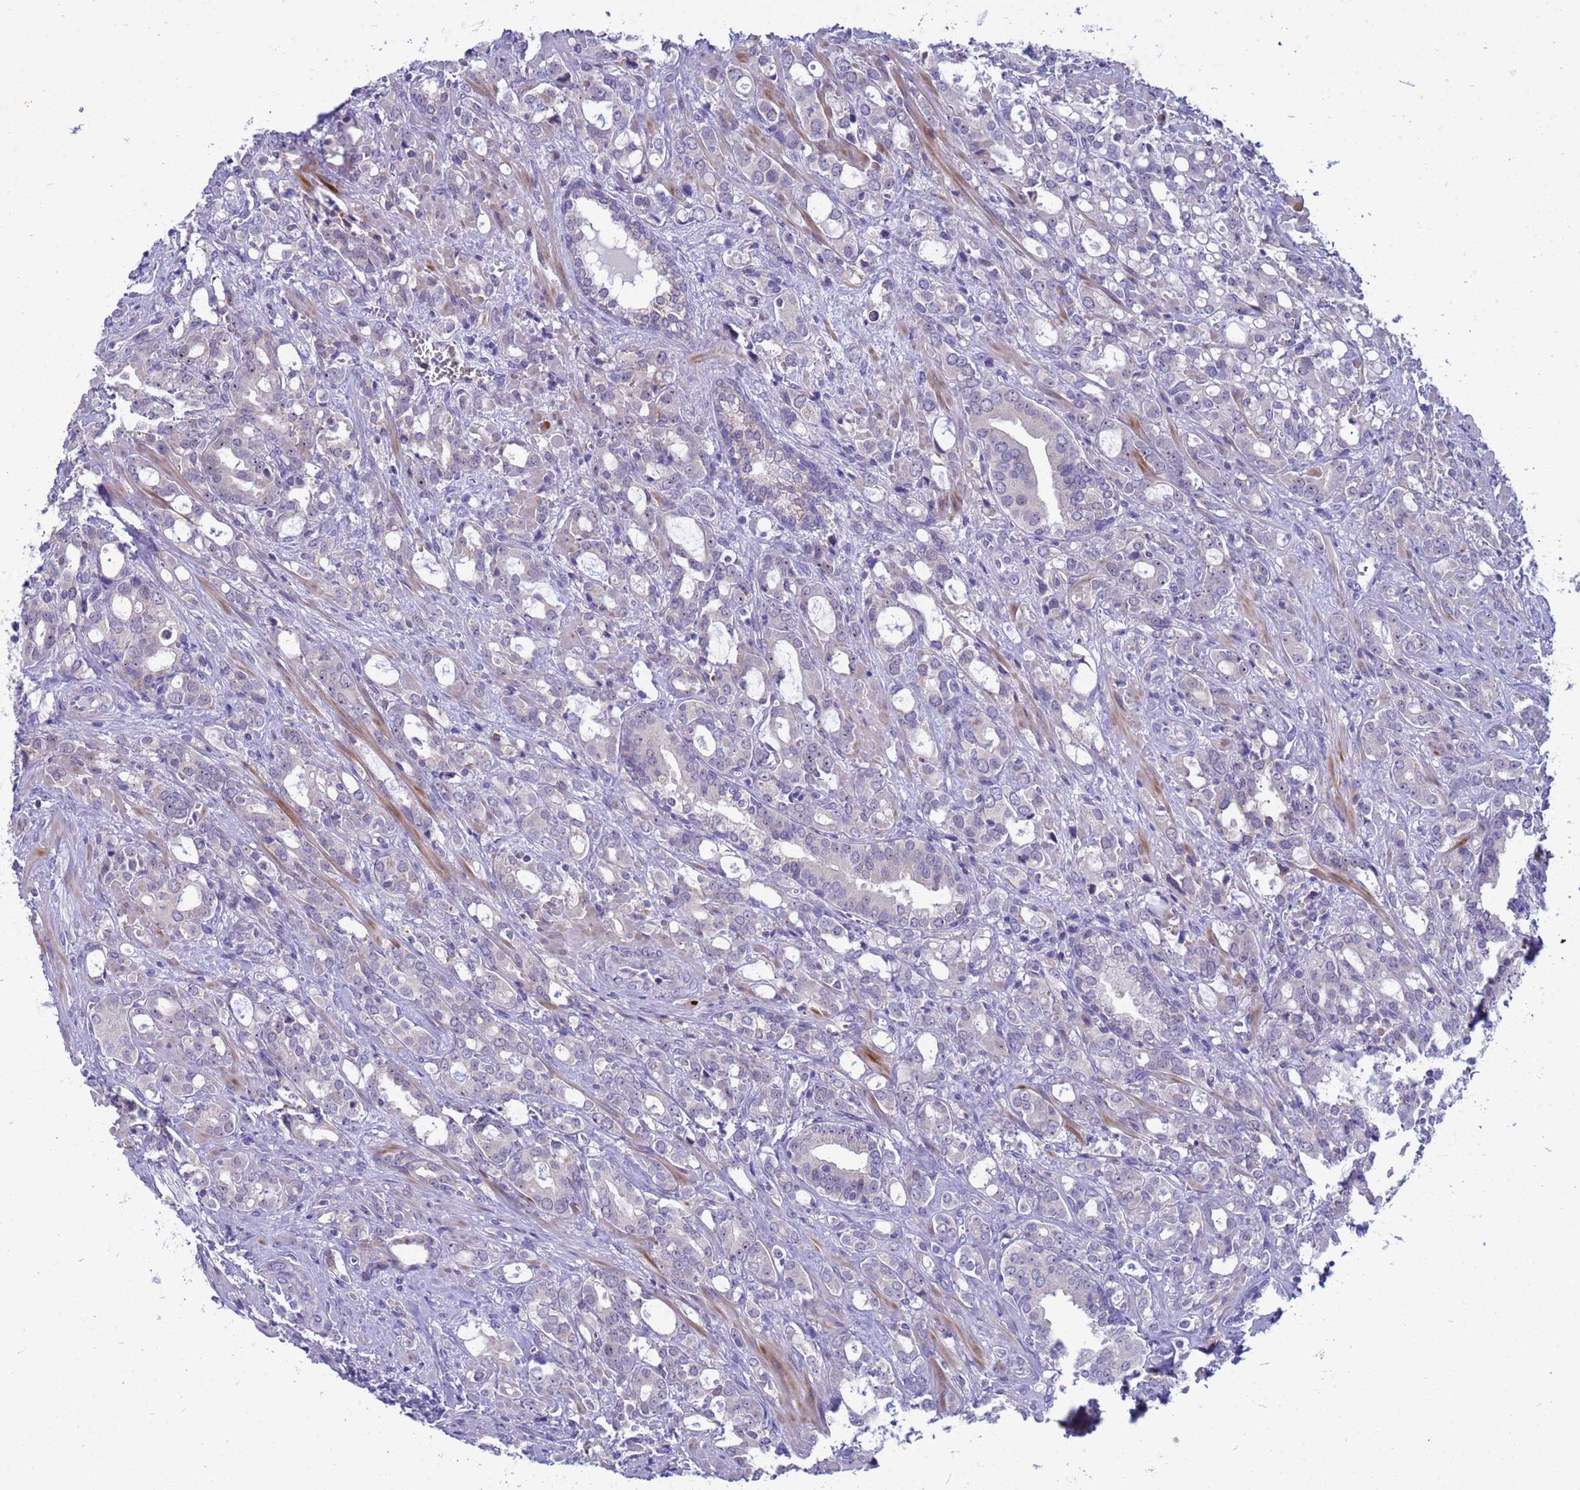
{"staining": {"intensity": "negative", "quantity": "none", "location": "none"}, "tissue": "prostate cancer", "cell_type": "Tumor cells", "image_type": "cancer", "snomed": [{"axis": "morphology", "description": "Adenocarcinoma, High grade"}, {"axis": "topography", "description": "Prostate"}], "caption": "A photomicrograph of human adenocarcinoma (high-grade) (prostate) is negative for staining in tumor cells.", "gene": "LRATD1", "patient": {"sex": "male", "age": 72}}